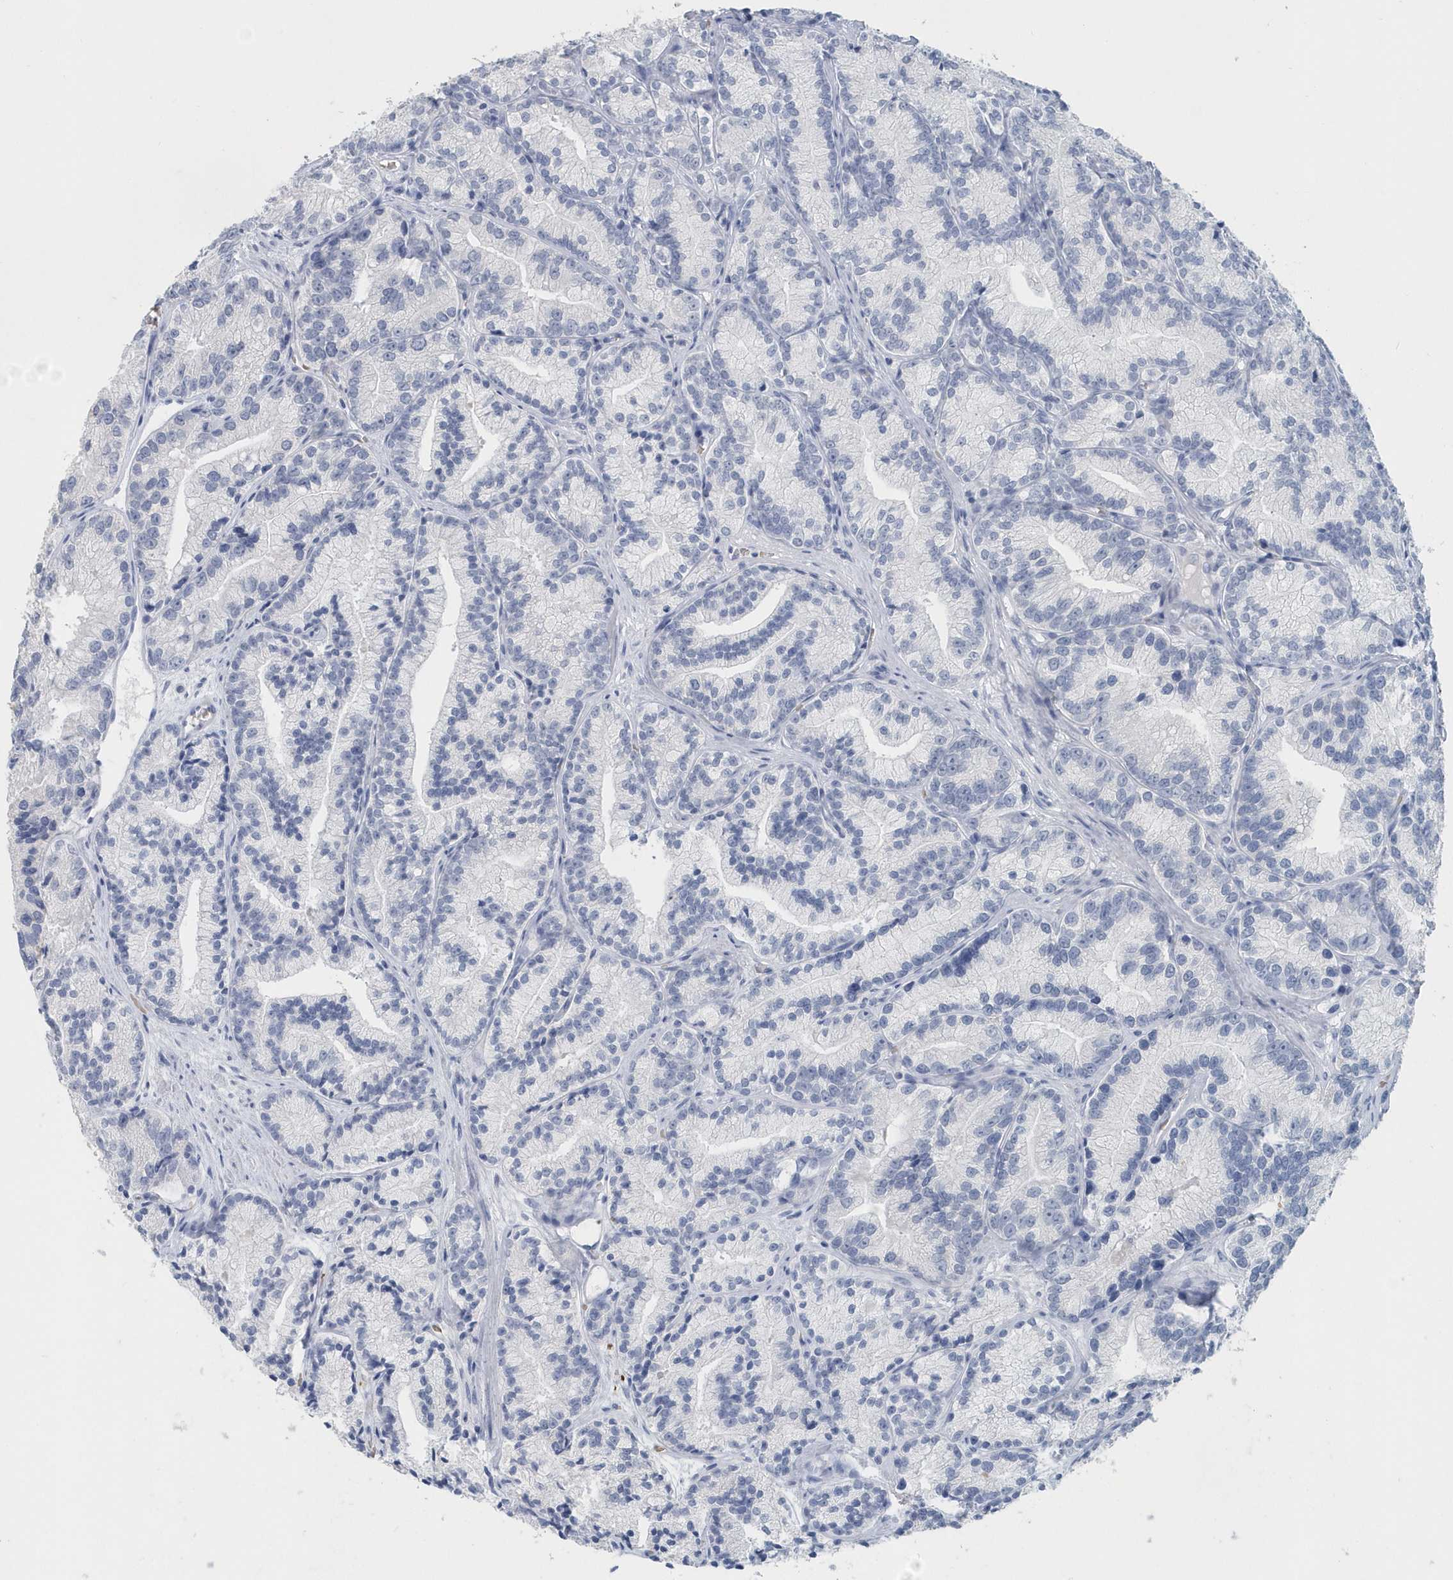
{"staining": {"intensity": "negative", "quantity": "none", "location": "none"}, "tissue": "prostate cancer", "cell_type": "Tumor cells", "image_type": "cancer", "snomed": [{"axis": "morphology", "description": "Adenocarcinoma, Low grade"}, {"axis": "topography", "description": "Prostate"}], "caption": "IHC of prostate cancer (adenocarcinoma (low-grade)) demonstrates no expression in tumor cells.", "gene": "HBA2", "patient": {"sex": "male", "age": 89}}